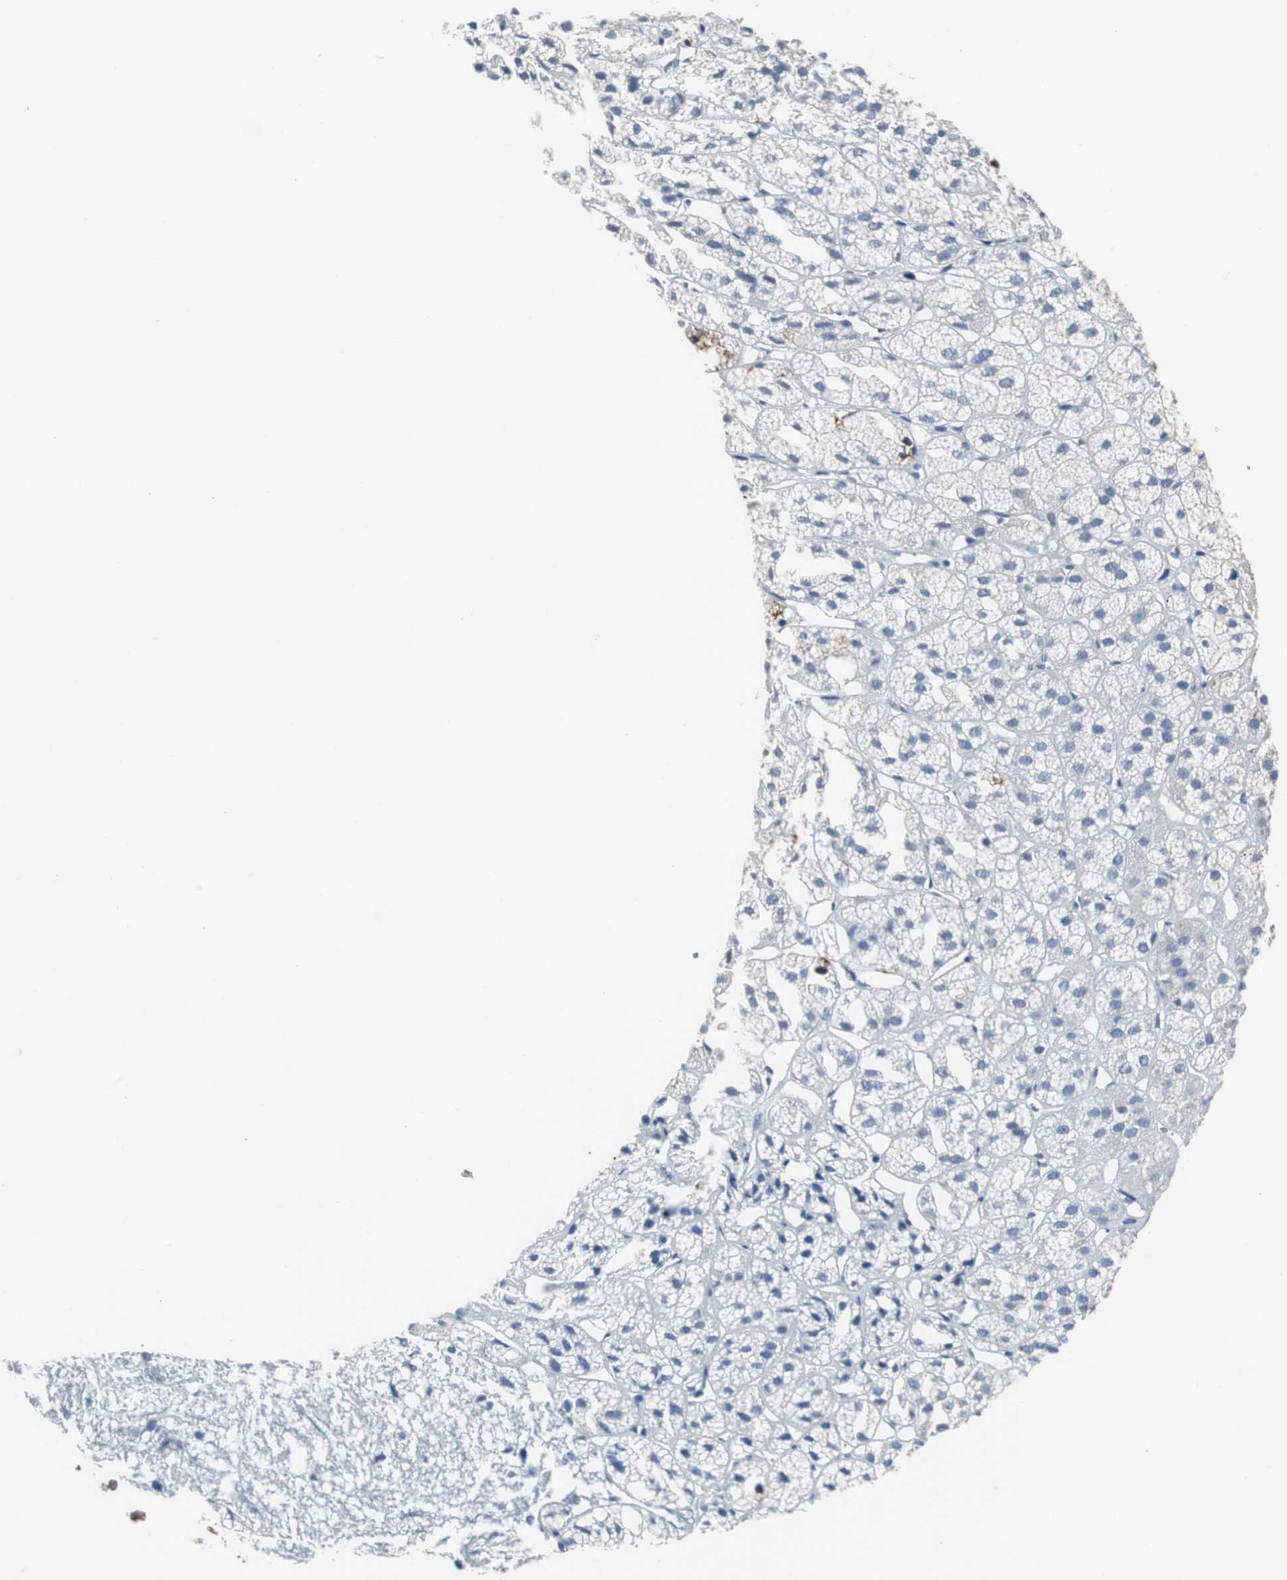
{"staining": {"intensity": "moderate", "quantity": "25%-75%", "location": "cytoplasmic/membranous"}, "tissue": "adrenal gland", "cell_type": "Glandular cells", "image_type": "normal", "snomed": [{"axis": "morphology", "description": "Normal tissue, NOS"}, {"axis": "topography", "description": "Adrenal gland"}], "caption": "Immunohistochemistry of normal adrenal gland reveals medium levels of moderate cytoplasmic/membranous staining in approximately 25%-75% of glandular cells.", "gene": "ANXA4", "patient": {"sex": "female", "age": 71}}